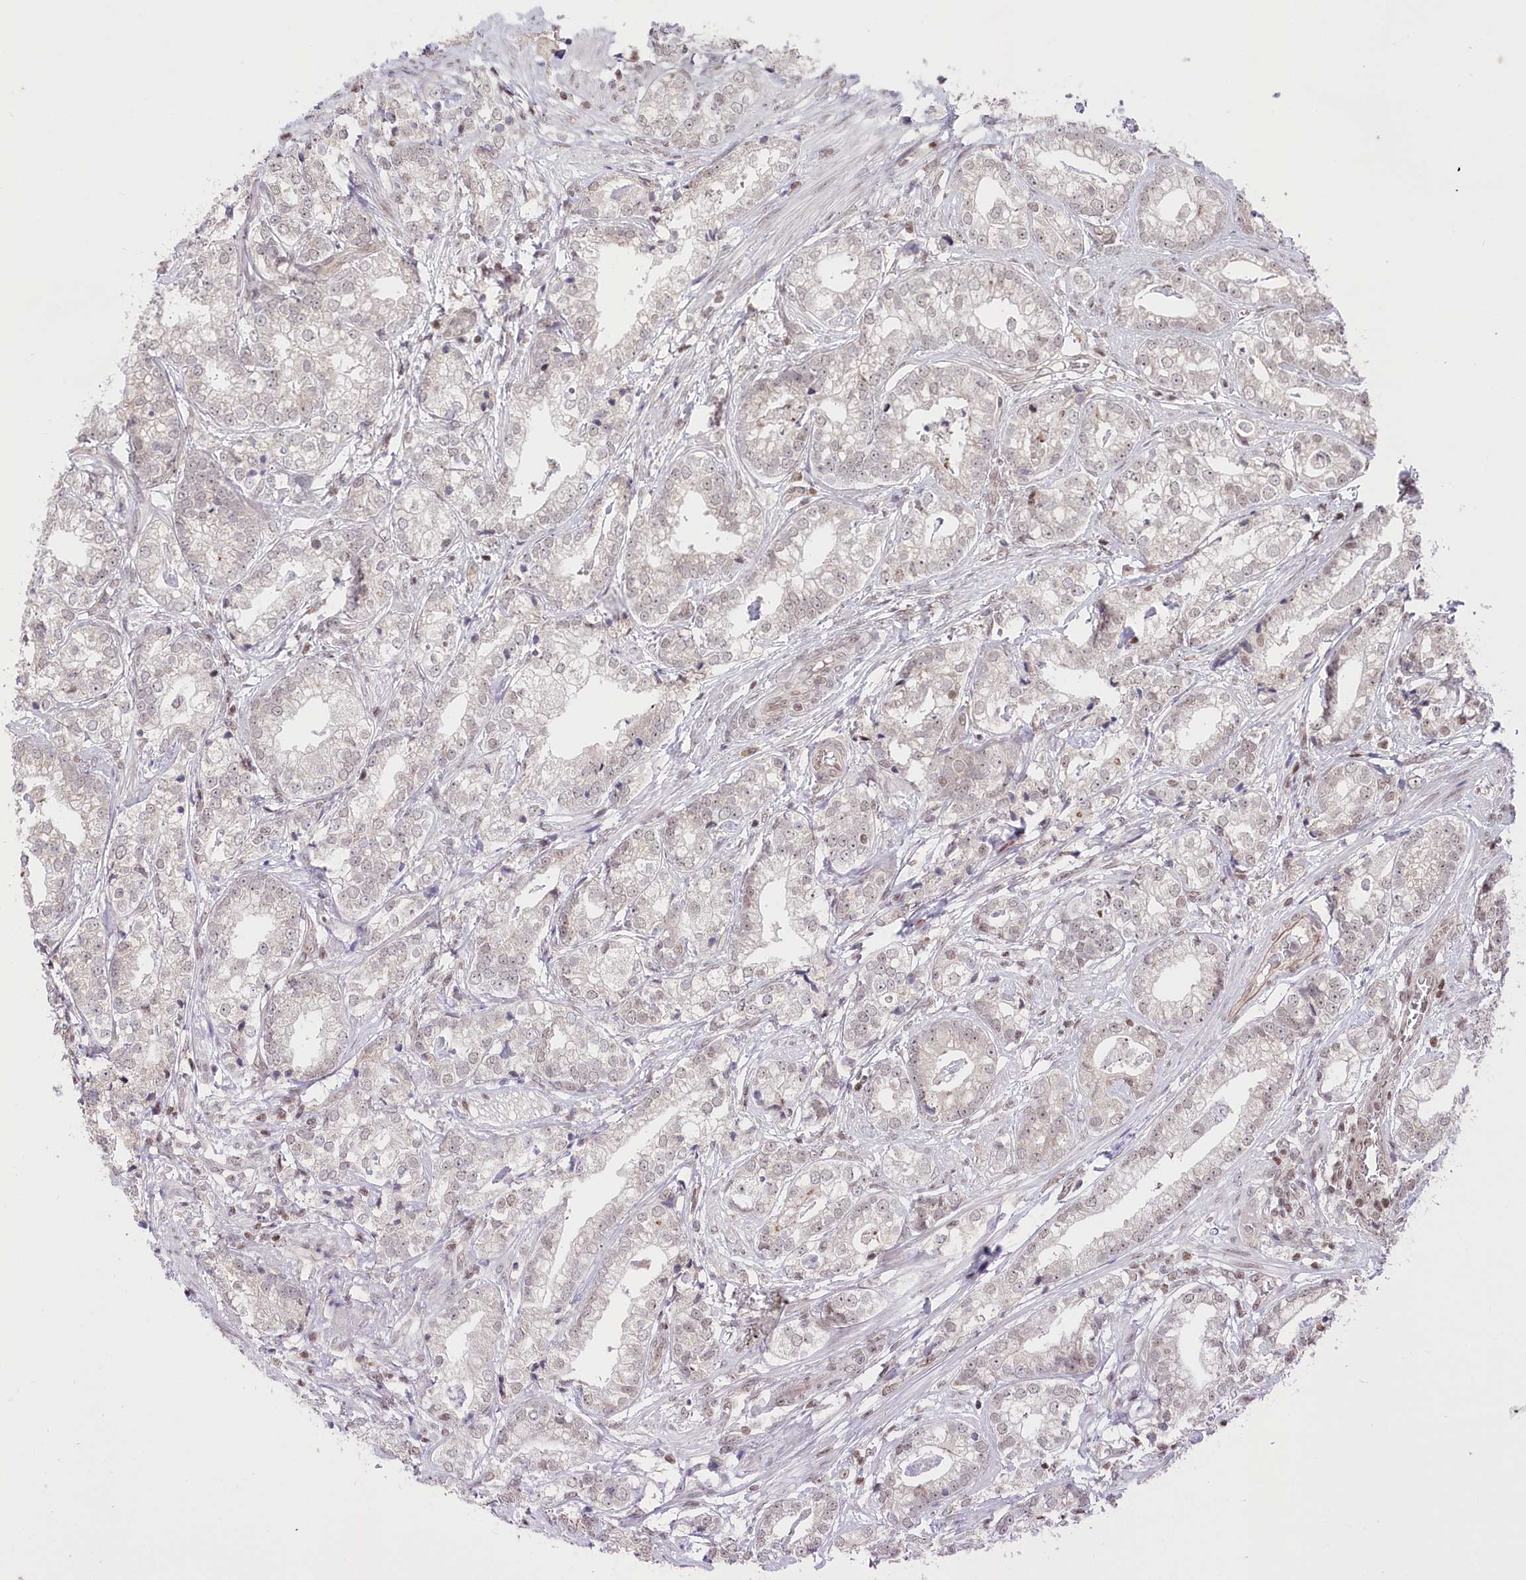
{"staining": {"intensity": "negative", "quantity": "none", "location": "none"}, "tissue": "prostate cancer", "cell_type": "Tumor cells", "image_type": "cancer", "snomed": [{"axis": "morphology", "description": "Adenocarcinoma, High grade"}, {"axis": "topography", "description": "Prostate"}], "caption": "This is a photomicrograph of IHC staining of adenocarcinoma (high-grade) (prostate), which shows no staining in tumor cells.", "gene": "CGGBP1", "patient": {"sex": "male", "age": 69}}